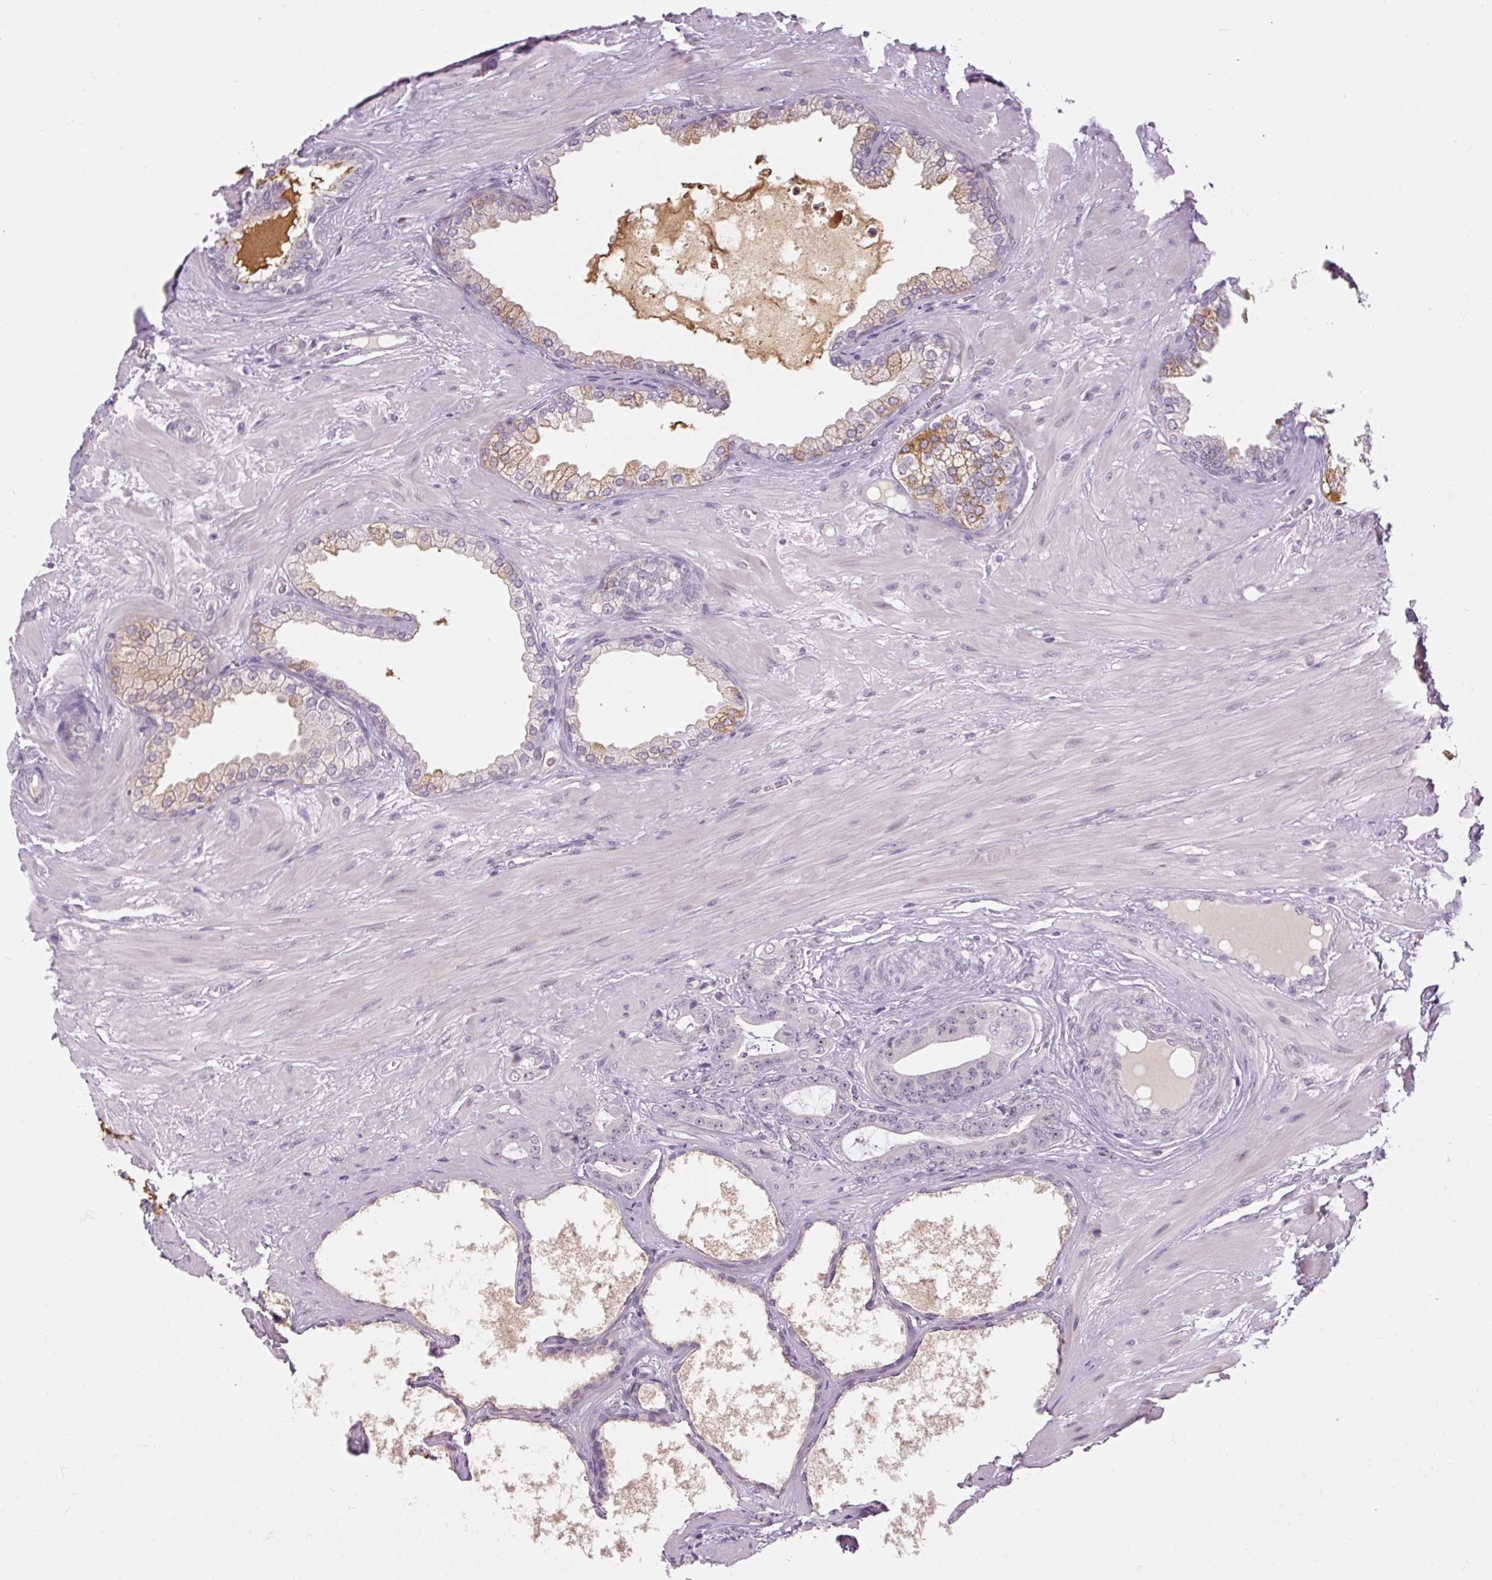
{"staining": {"intensity": "weak", "quantity": "<25%", "location": "nuclear"}, "tissue": "prostate cancer", "cell_type": "Tumor cells", "image_type": "cancer", "snomed": [{"axis": "morphology", "description": "Adenocarcinoma, Low grade"}, {"axis": "topography", "description": "Prostate"}], "caption": "An image of low-grade adenocarcinoma (prostate) stained for a protein reveals no brown staining in tumor cells.", "gene": "SGF29", "patient": {"sex": "male", "age": 61}}